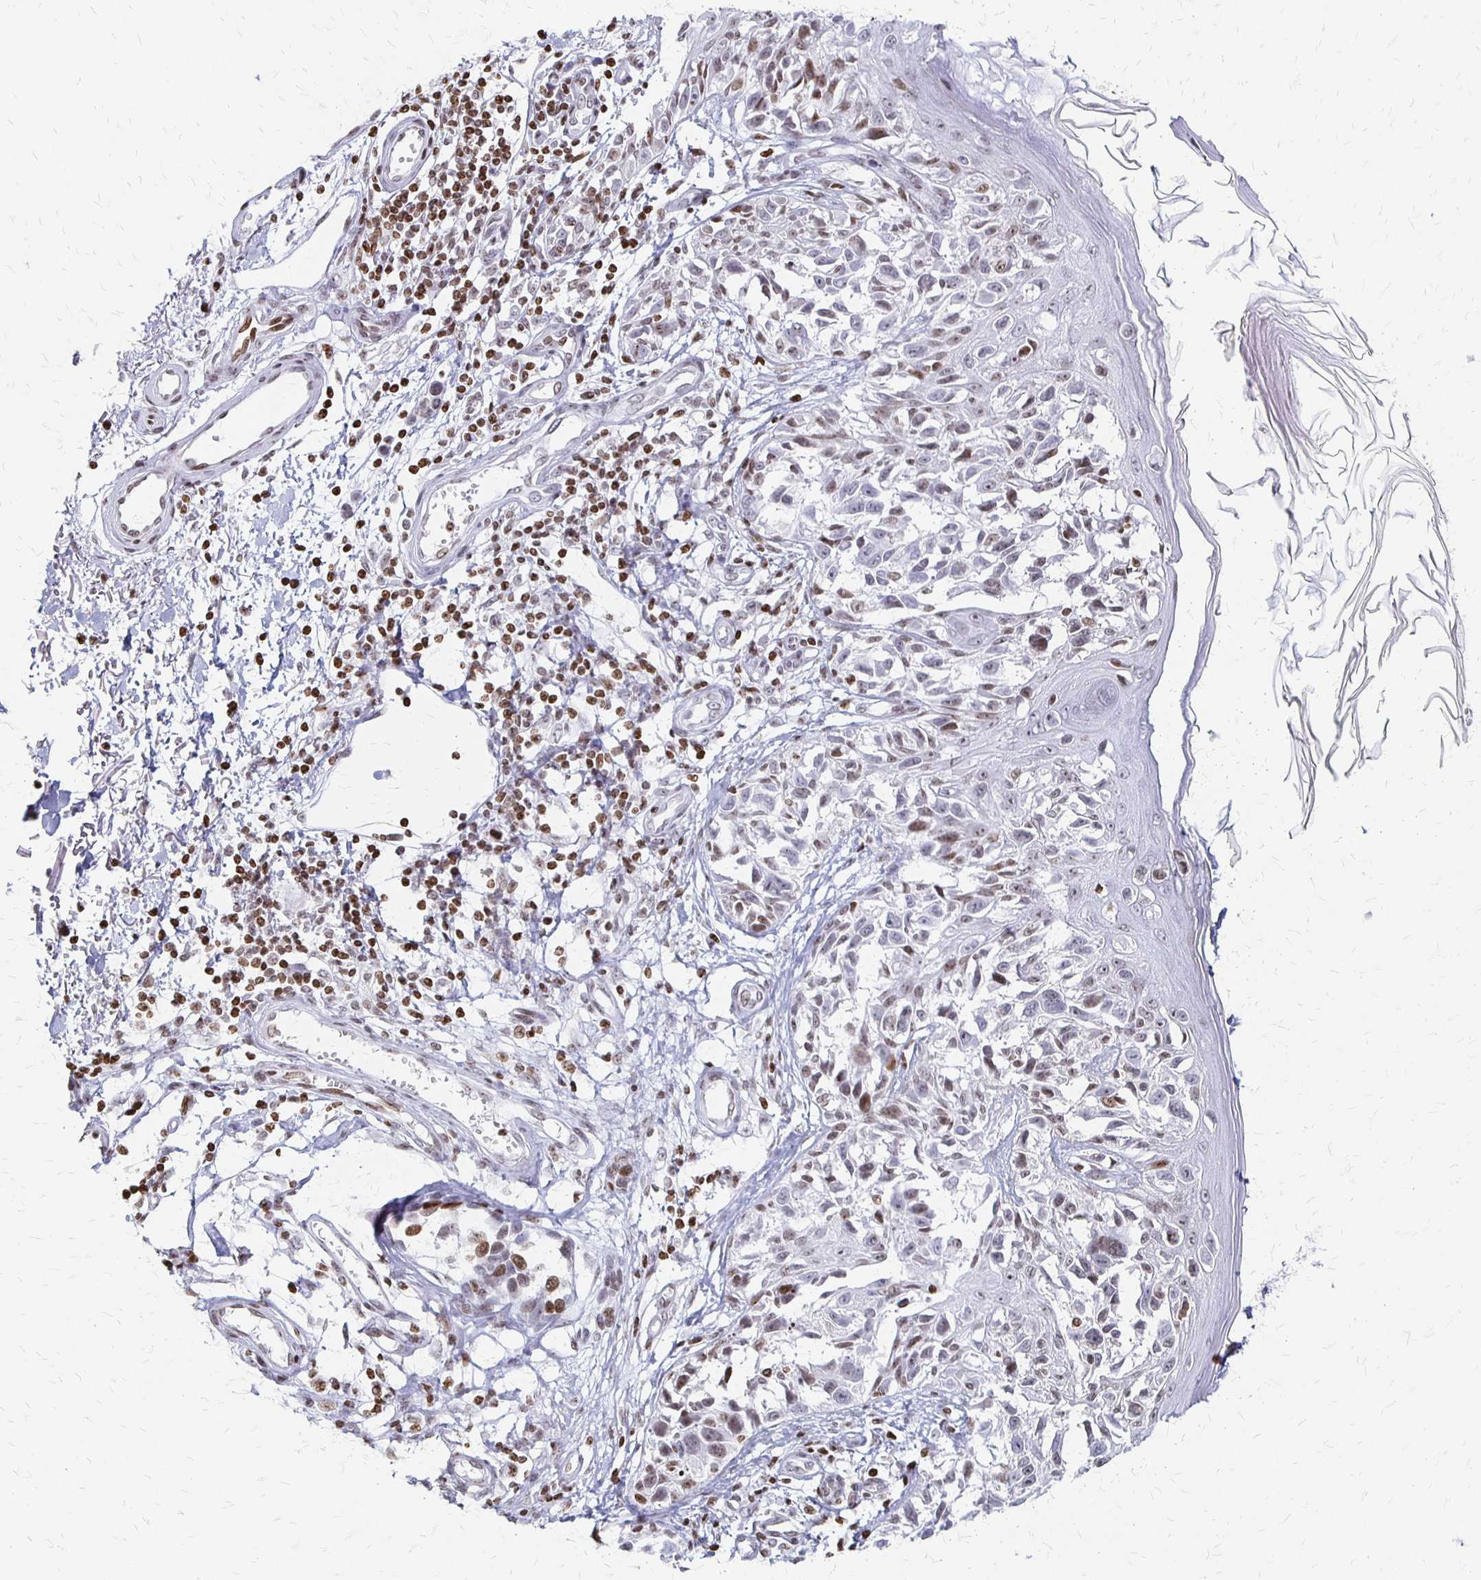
{"staining": {"intensity": "weak", "quantity": "<25%", "location": "nuclear"}, "tissue": "melanoma", "cell_type": "Tumor cells", "image_type": "cancer", "snomed": [{"axis": "morphology", "description": "Malignant melanoma, NOS"}, {"axis": "topography", "description": "Skin"}], "caption": "DAB (3,3'-diaminobenzidine) immunohistochemical staining of malignant melanoma exhibits no significant positivity in tumor cells.", "gene": "ZNF280C", "patient": {"sex": "male", "age": 73}}